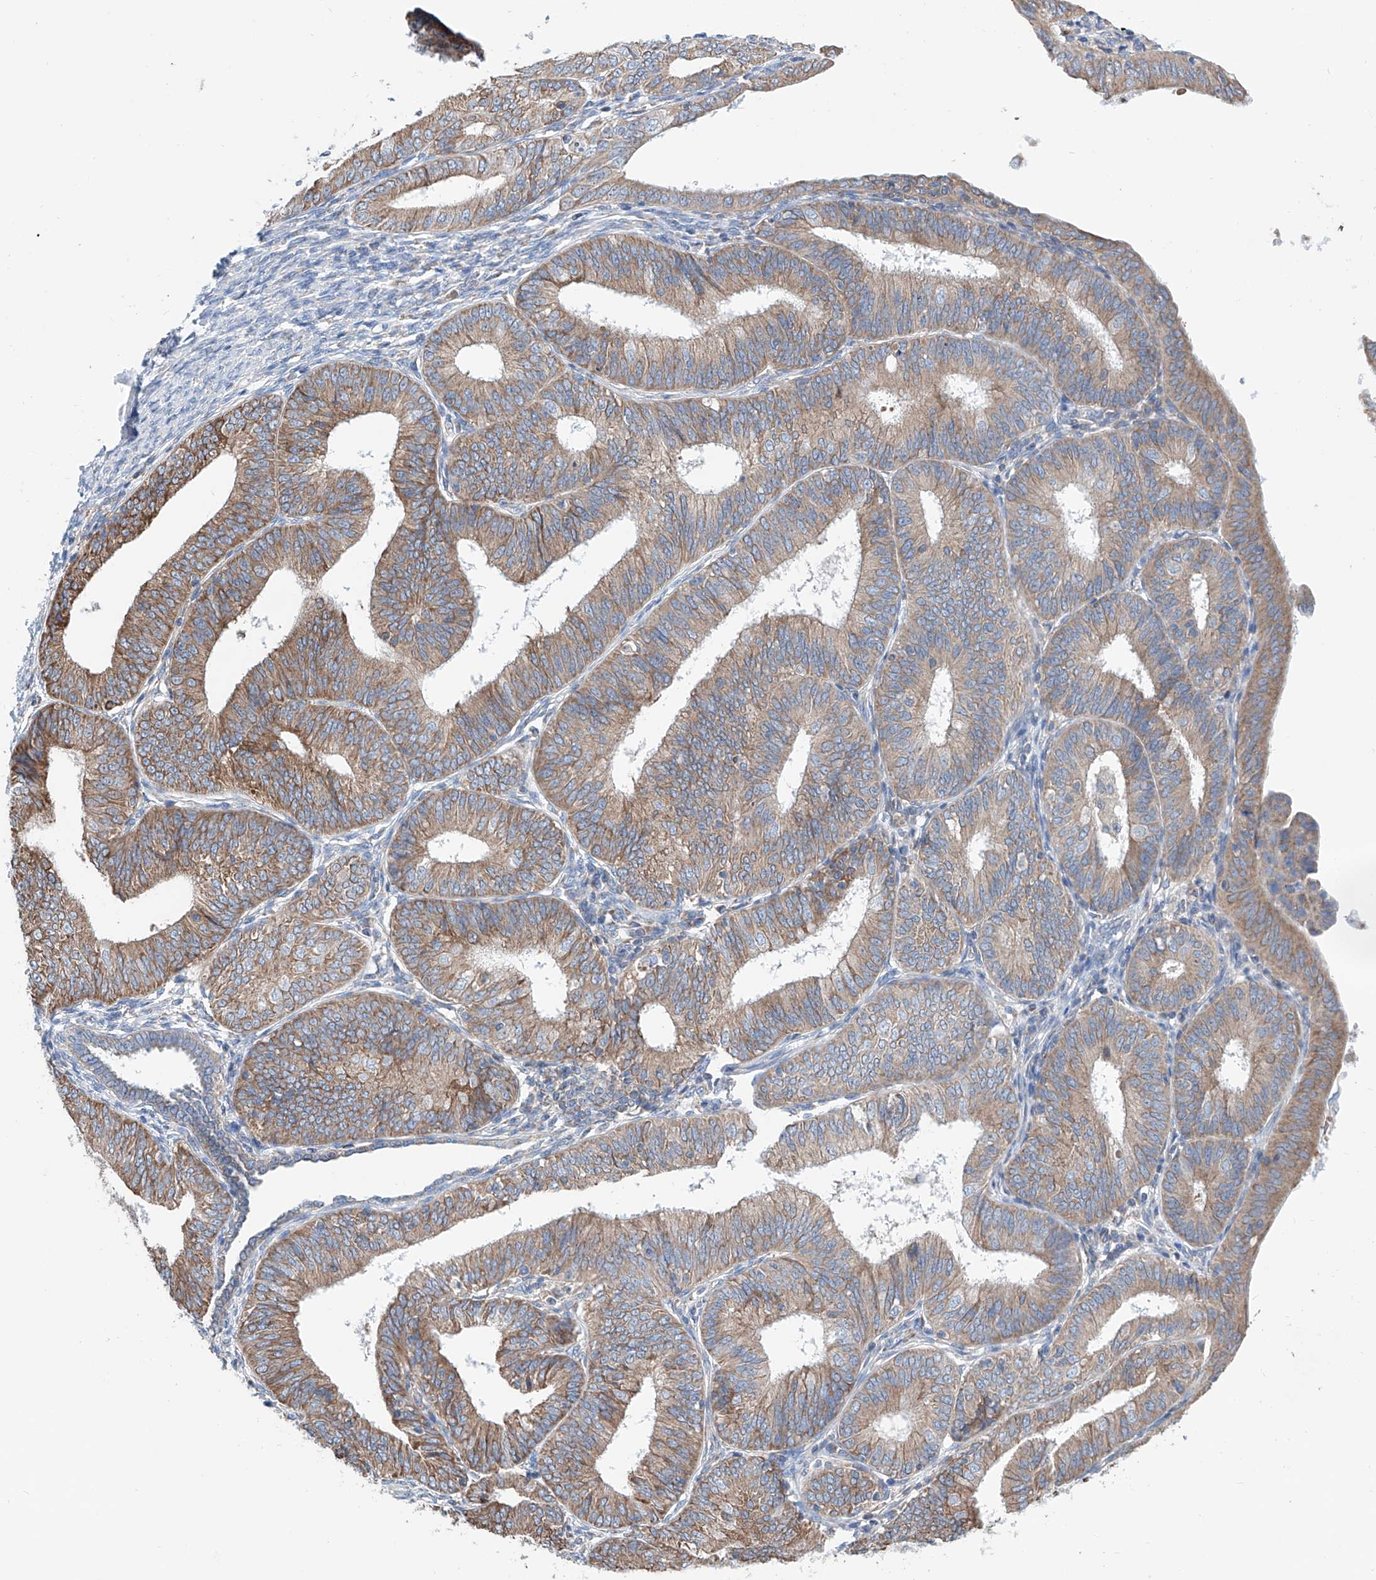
{"staining": {"intensity": "weak", "quantity": ">75%", "location": "cytoplasmic/membranous"}, "tissue": "endometrial cancer", "cell_type": "Tumor cells", "image_type": "cancer", "snomed": [{"axis": "morphology", "description": "Adenocarcinoma, NOS"}, {"axis": "topography", "description": "Endometrium"}], "caption": "The micrograph exhibits a brown stain indicating the presence of a protein in the cytoplasmic/membranous of tumor cells in endometrial cancer.", "gene": "MAD2L1", "patient": {"sex": "female", "age": 51}}